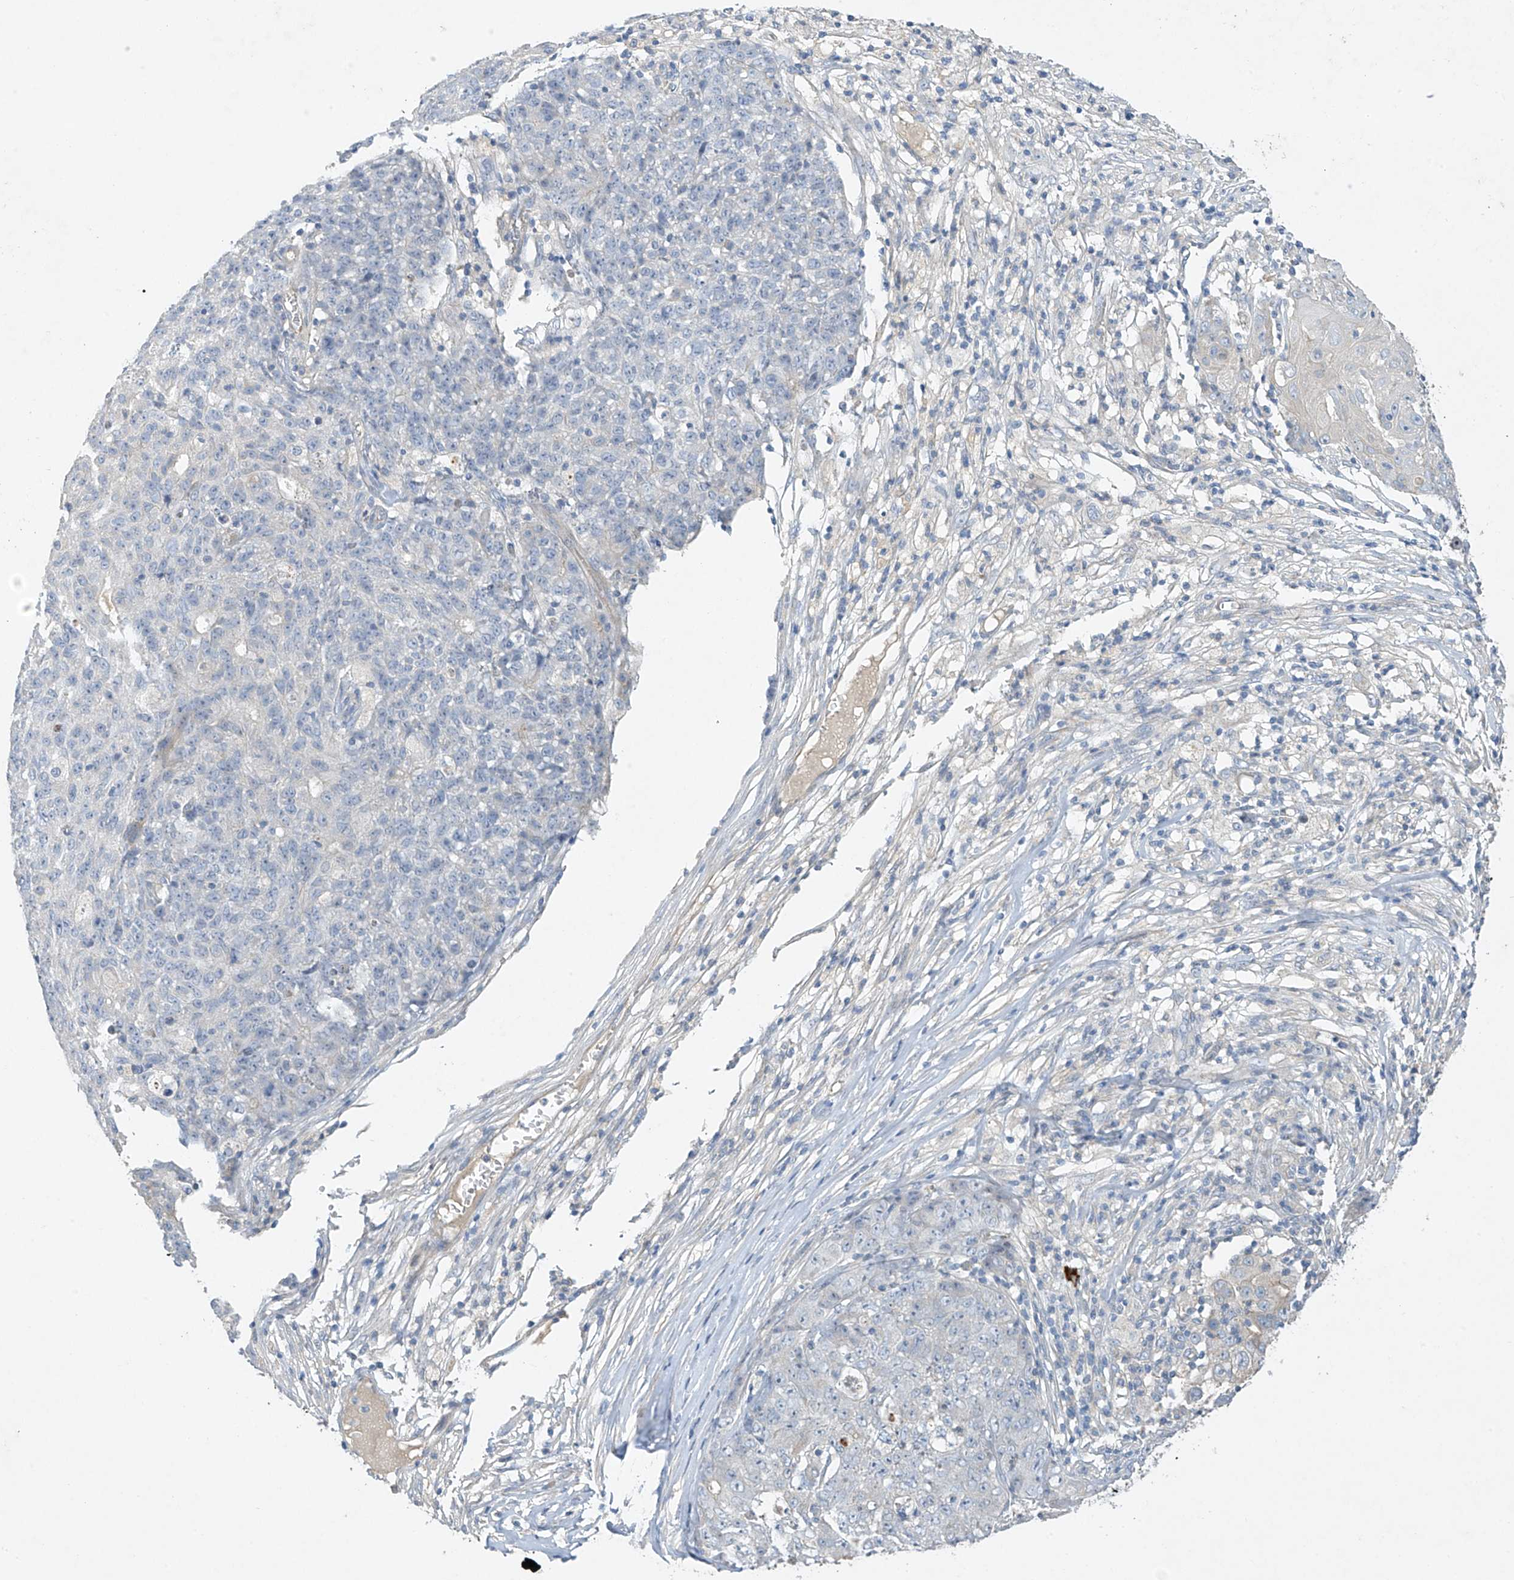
{"staining": {"intensity": "weak", "quantity": "<25%", "location": "cytoplasmic/membranous"}, "tissue": "ovarian cancer", "cell_type": "Tumor cells", "image_type": "cancer", "snomed": [{"axis": "morphology", "description": "Carcinoma, endometroid"}, {"axis": "topography", "description": "Ovary"}], "caption": "There is no significant staining in tumor cells of ovarian endometroid carcinoma.", "gene": "PRSS12", "patient": {"sex": "female", "age": 42}}